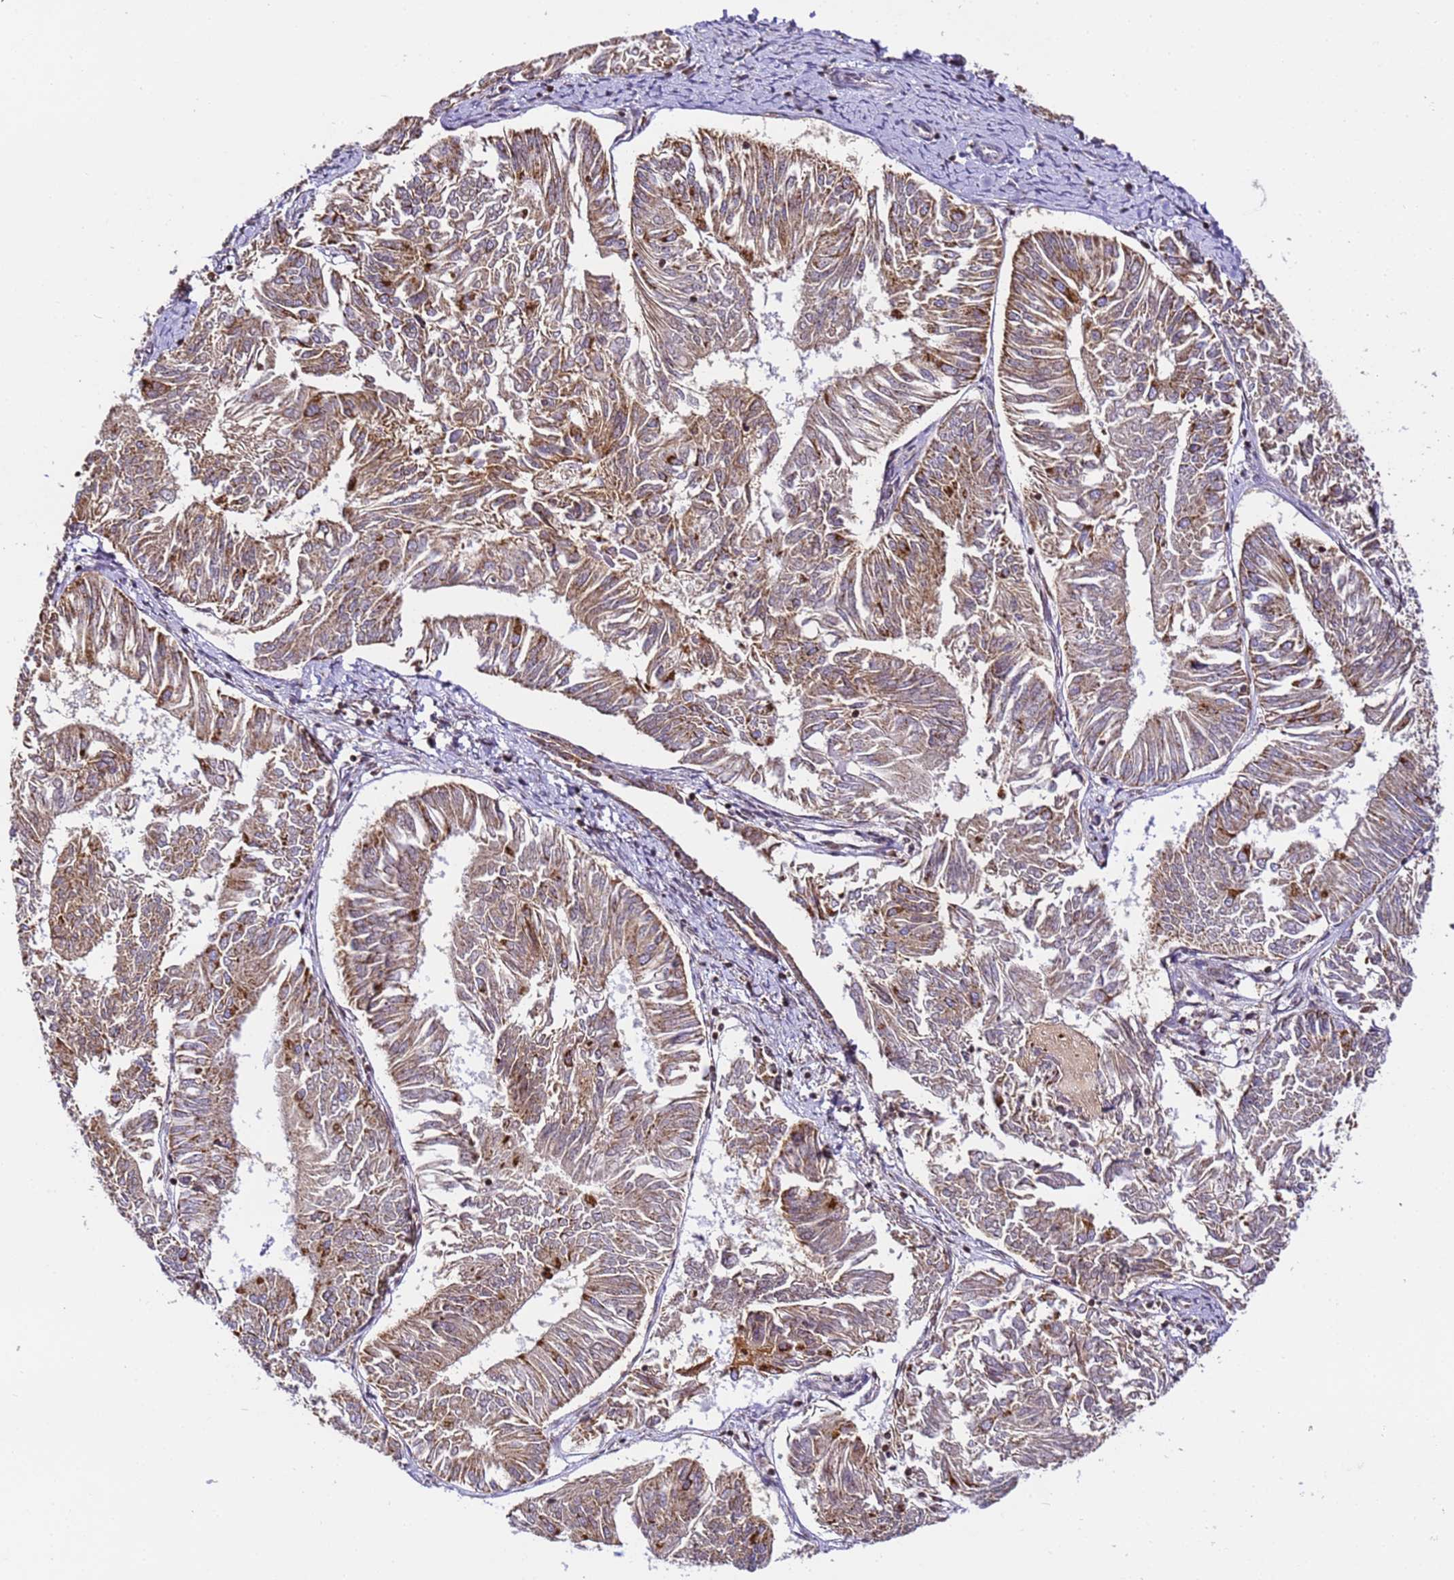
{"staining": {"intensity": "moderate", "quantity": ">75%", "location": "cytoplasmic/membranous"}, "tissue": "endometrial cancer", "cell_type": "Tumor cells", "image_type": "cancer", "snomed": [{"axis": "morphology", "description": "Adenocarcinoma, NOS"}, {"axis": "topography", "description": "Endometrium"}], "caption": "A photomicrograph showing moderate cytoplasmic/membranous staining in approximately >75% of tumor cells in endometrial cancer (adenocarcinoma), as visualized by brown immunohistochemical staining.", "gene": "HSPE1", "patient": {"sex": "female", "age": 58}}